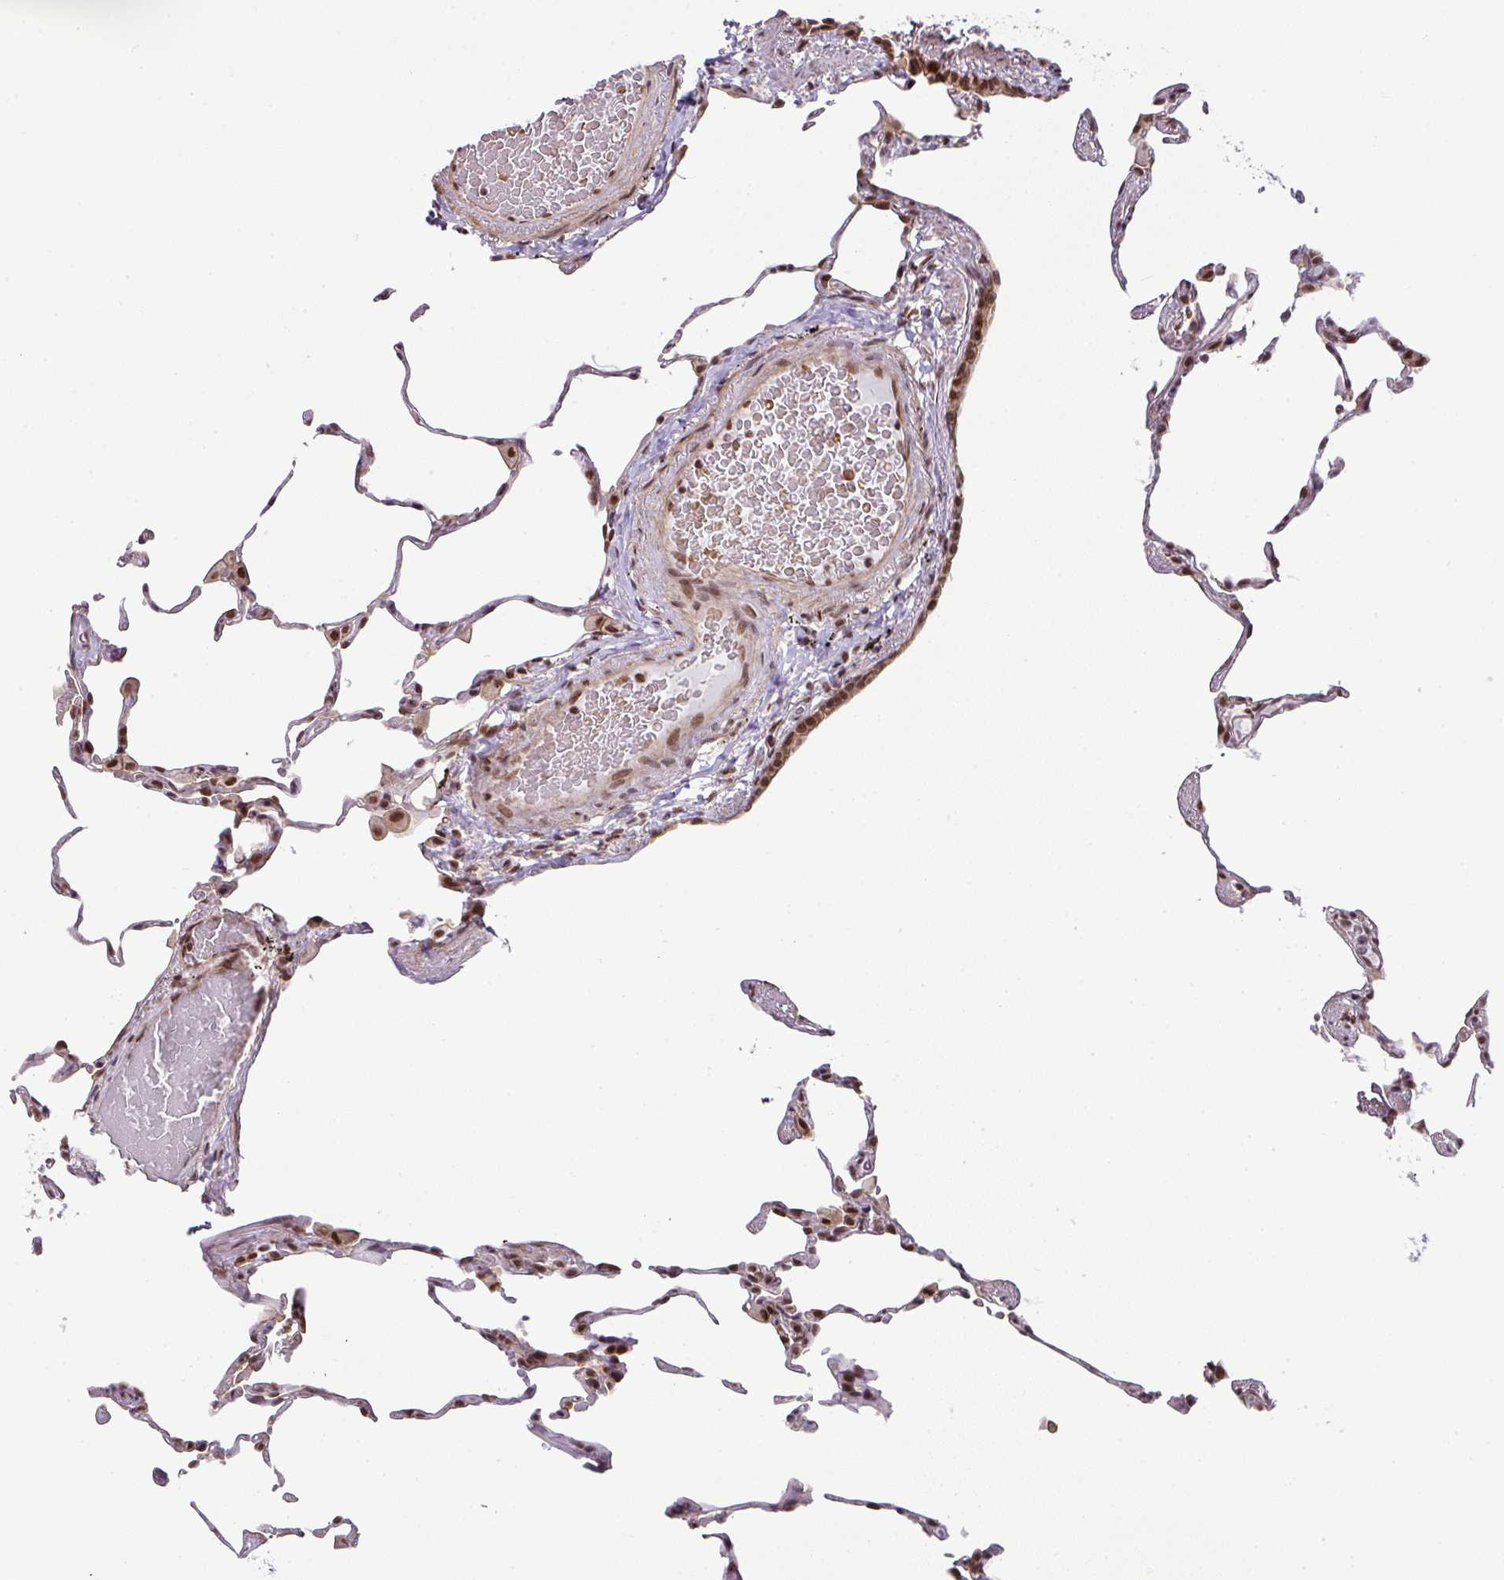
{"staining": {"intensity": "strong", "quantity": "25%-75%", "location": "nuclear"}, "tissue": "lung", "cell_type": "Alveolar cells", "image_type": "normal", "snomed": [{"axis": "morphology", "description": "Normal tissue, NOS"}, {"axis": "topography", "description": "Lung"}], "caption": "Lung stained with DAB immunohistochemistry (IHC) displays high levels of strong nuclear expression in about 25%-75% of alveolar cells.", "gene": "NCOA5", "patient": {"sex": "female", "age": 57}}